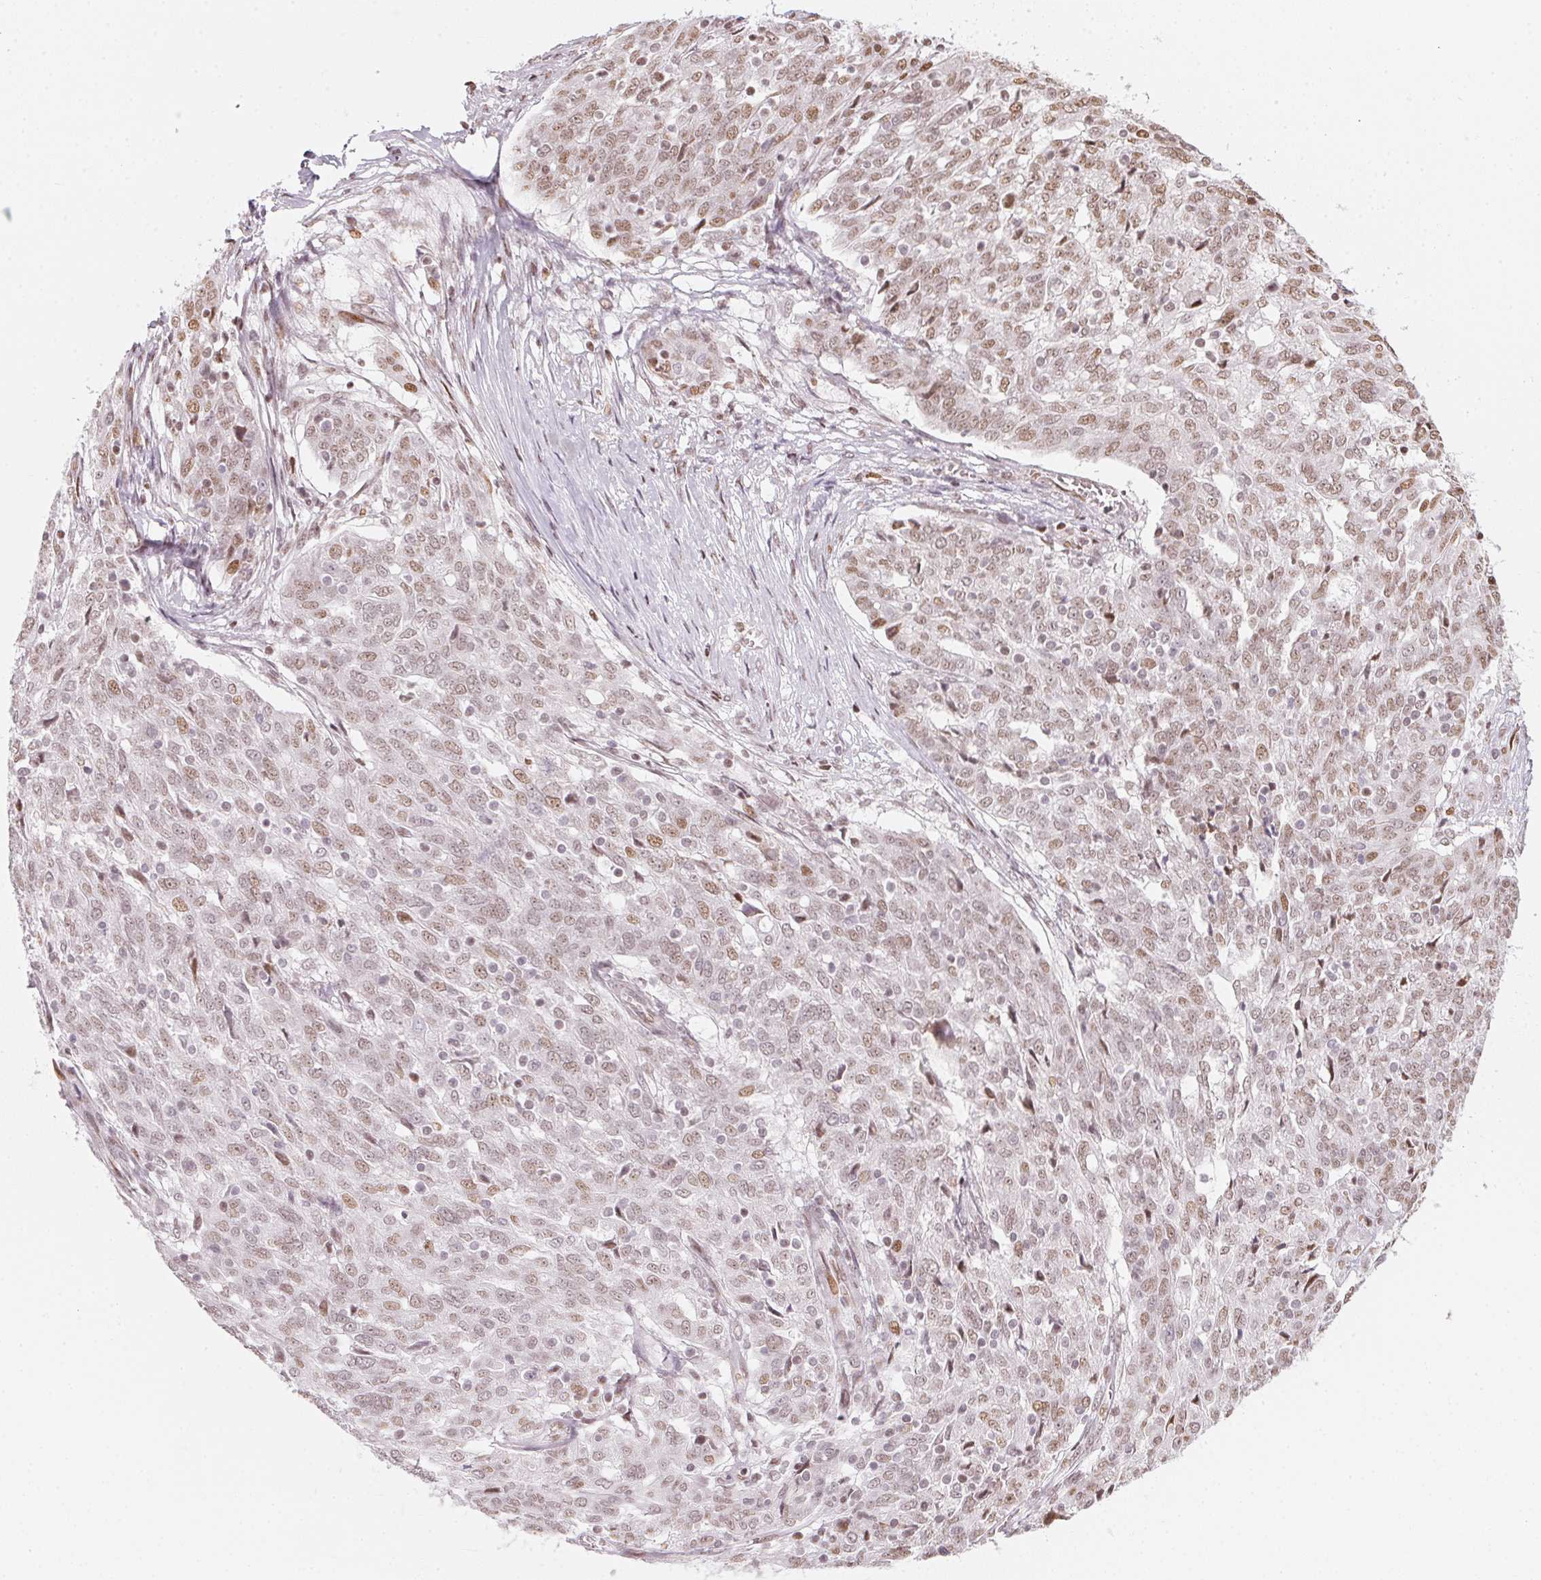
{"staining": {"intensity": "weak", "quantity": "25%-75%", "location": "nuclear"}, "tissue": "ovarian cancer", "cell_type": "Tumor cells", "image_type": "cancer", "snomed": [{"axis": "morphology", "description": "Cystadenocarcinoma, serous, NOS"}, {"axis": "topography", "description": "Ovary"}], "caption": "Protein staining by immunohistochemistry displays weak nuclear positivity in about 25%-75% of tumor cells in ovarian cancer (serous cystadenocarcinoma).", "gene": "KAT6A", "patient": {"sex": "female", "age": 67}}